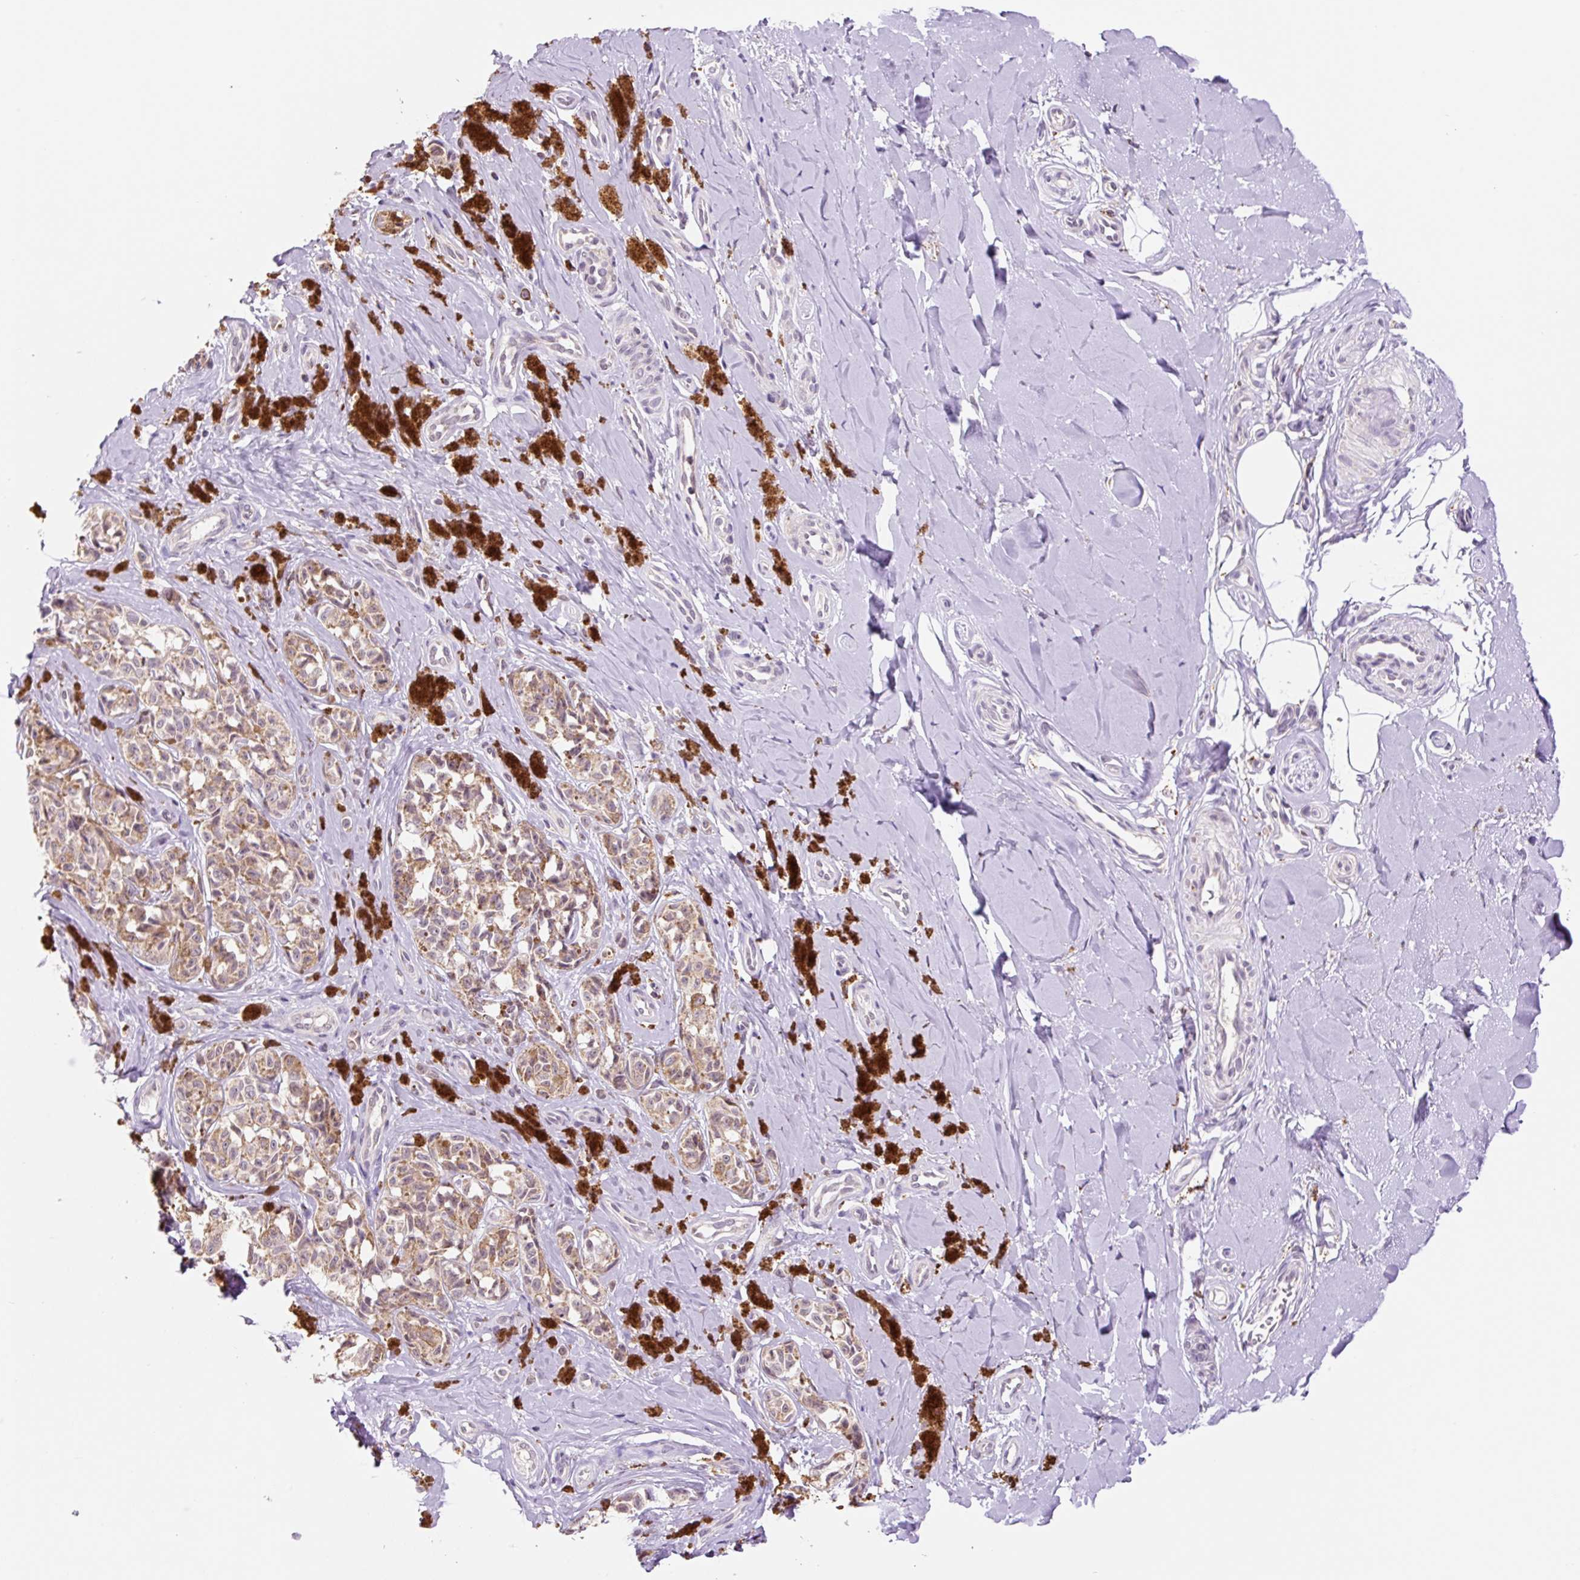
{"staining": {"intensity": "moderate", "quantity": ">75%", "location": "cytoplasmic/membranous"}, "tissue": "melanoma", "cell_type": "Tumor cells", "image_type": "cancer", "snomed": [{"axis": "morphology", "description": "Malignant melanoma, NOS"}, {"axis": "topography", "description": "Skin"}], "caption": "Brown immunohistochemical staining in malignant melanoma displays moderate cytoplasmic/membranous expression in about >75% of tumor cells.", "gene": "PCK2", "patient": {"sex": "female", "age": 65}}